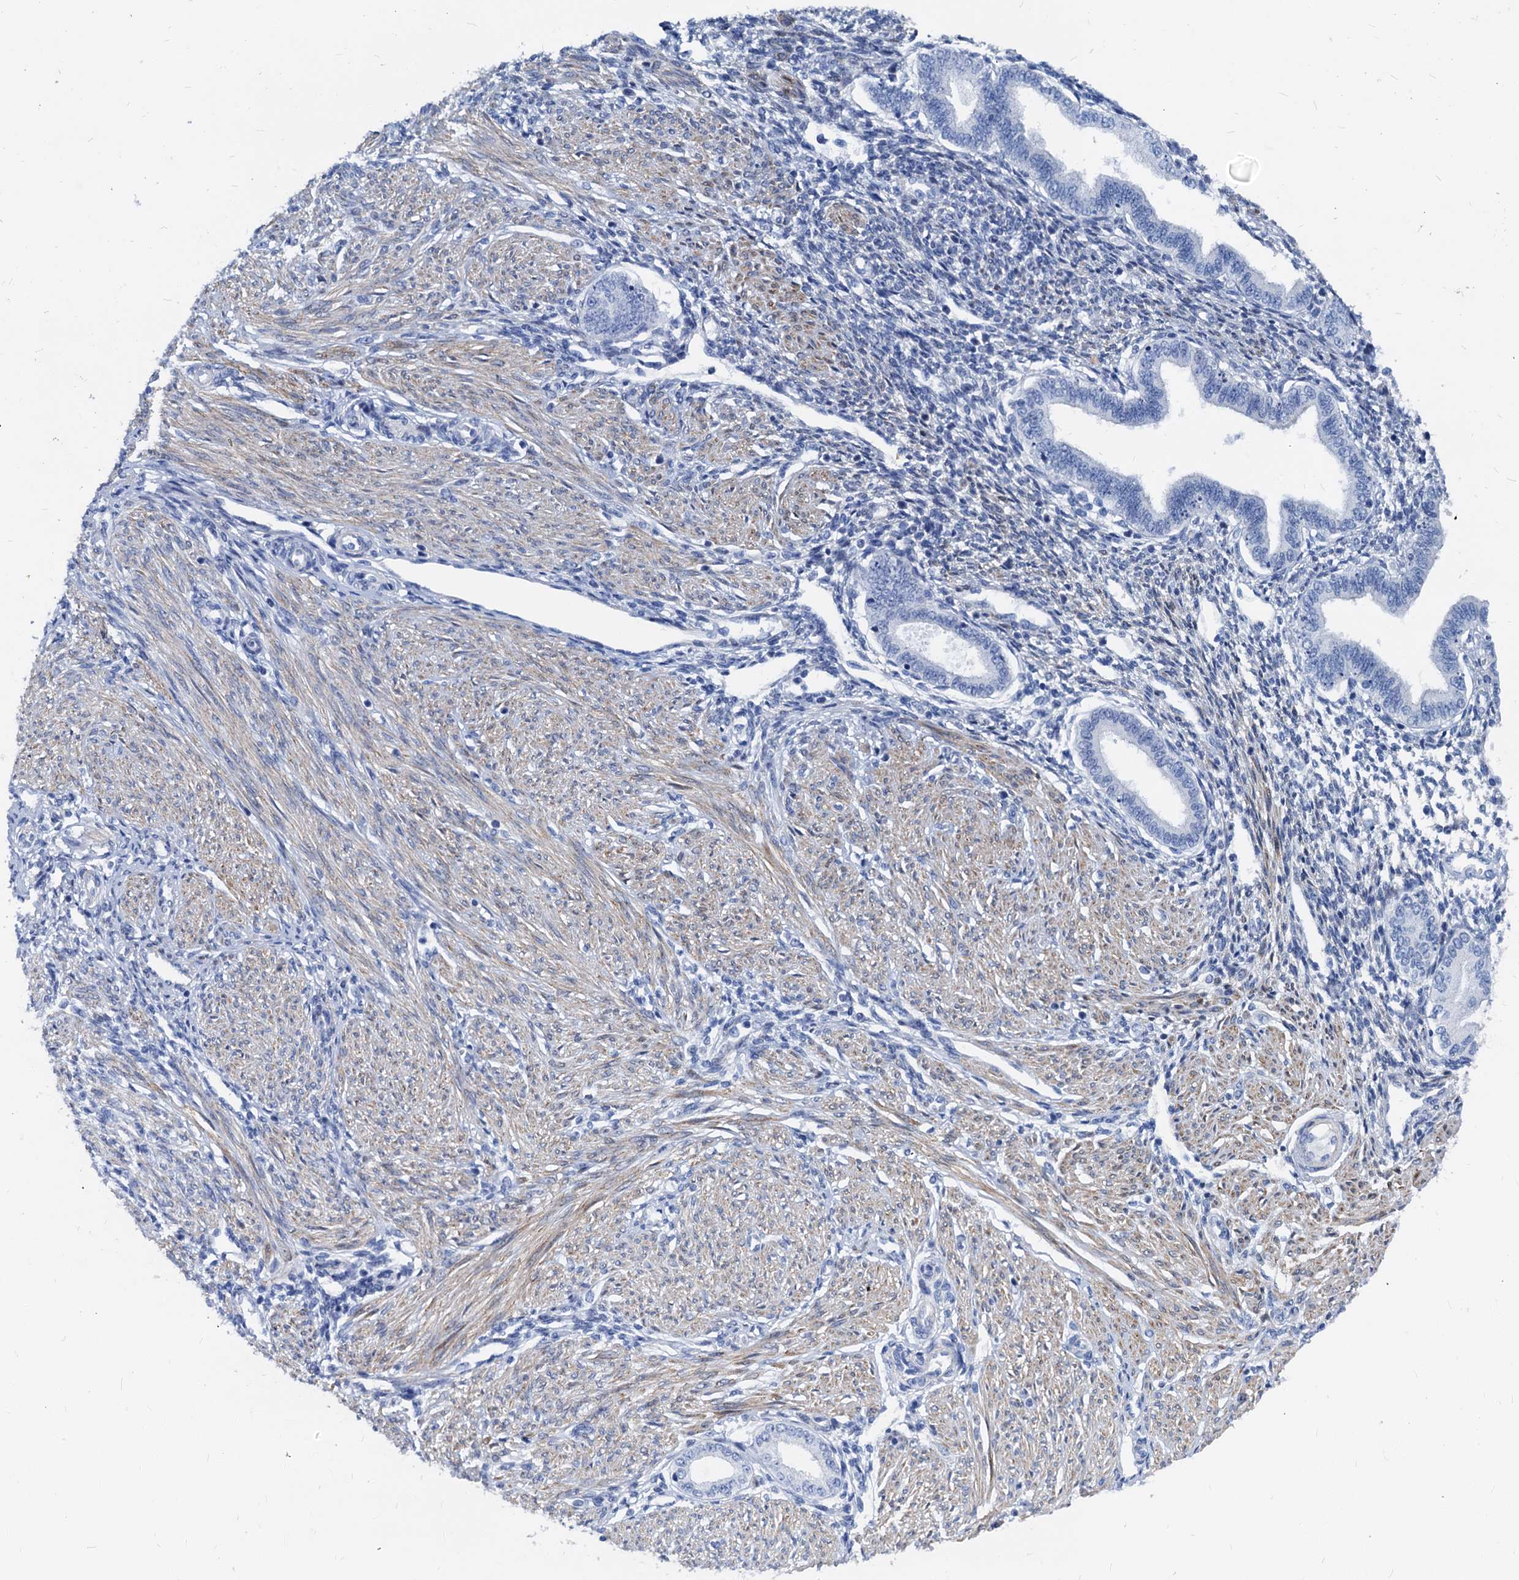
{"staining": {"intensity": "negative", "quantity": "none", "location": "none"}, "tissue": "endometrium", "cell_type": "Cells in endometrial stroma", "image_type": "normal", "snomed": [{"axis": "morphology", "description": "Normal tissue, NOS"}, {"axis": "topography", "description": "Endometrium"}], "caption": "Endometrium stained for a protein using IHC shows no expression cells in endometrial stroma.", "gene": "HSF2", "patient": {"sex": "female", "age": 53}}